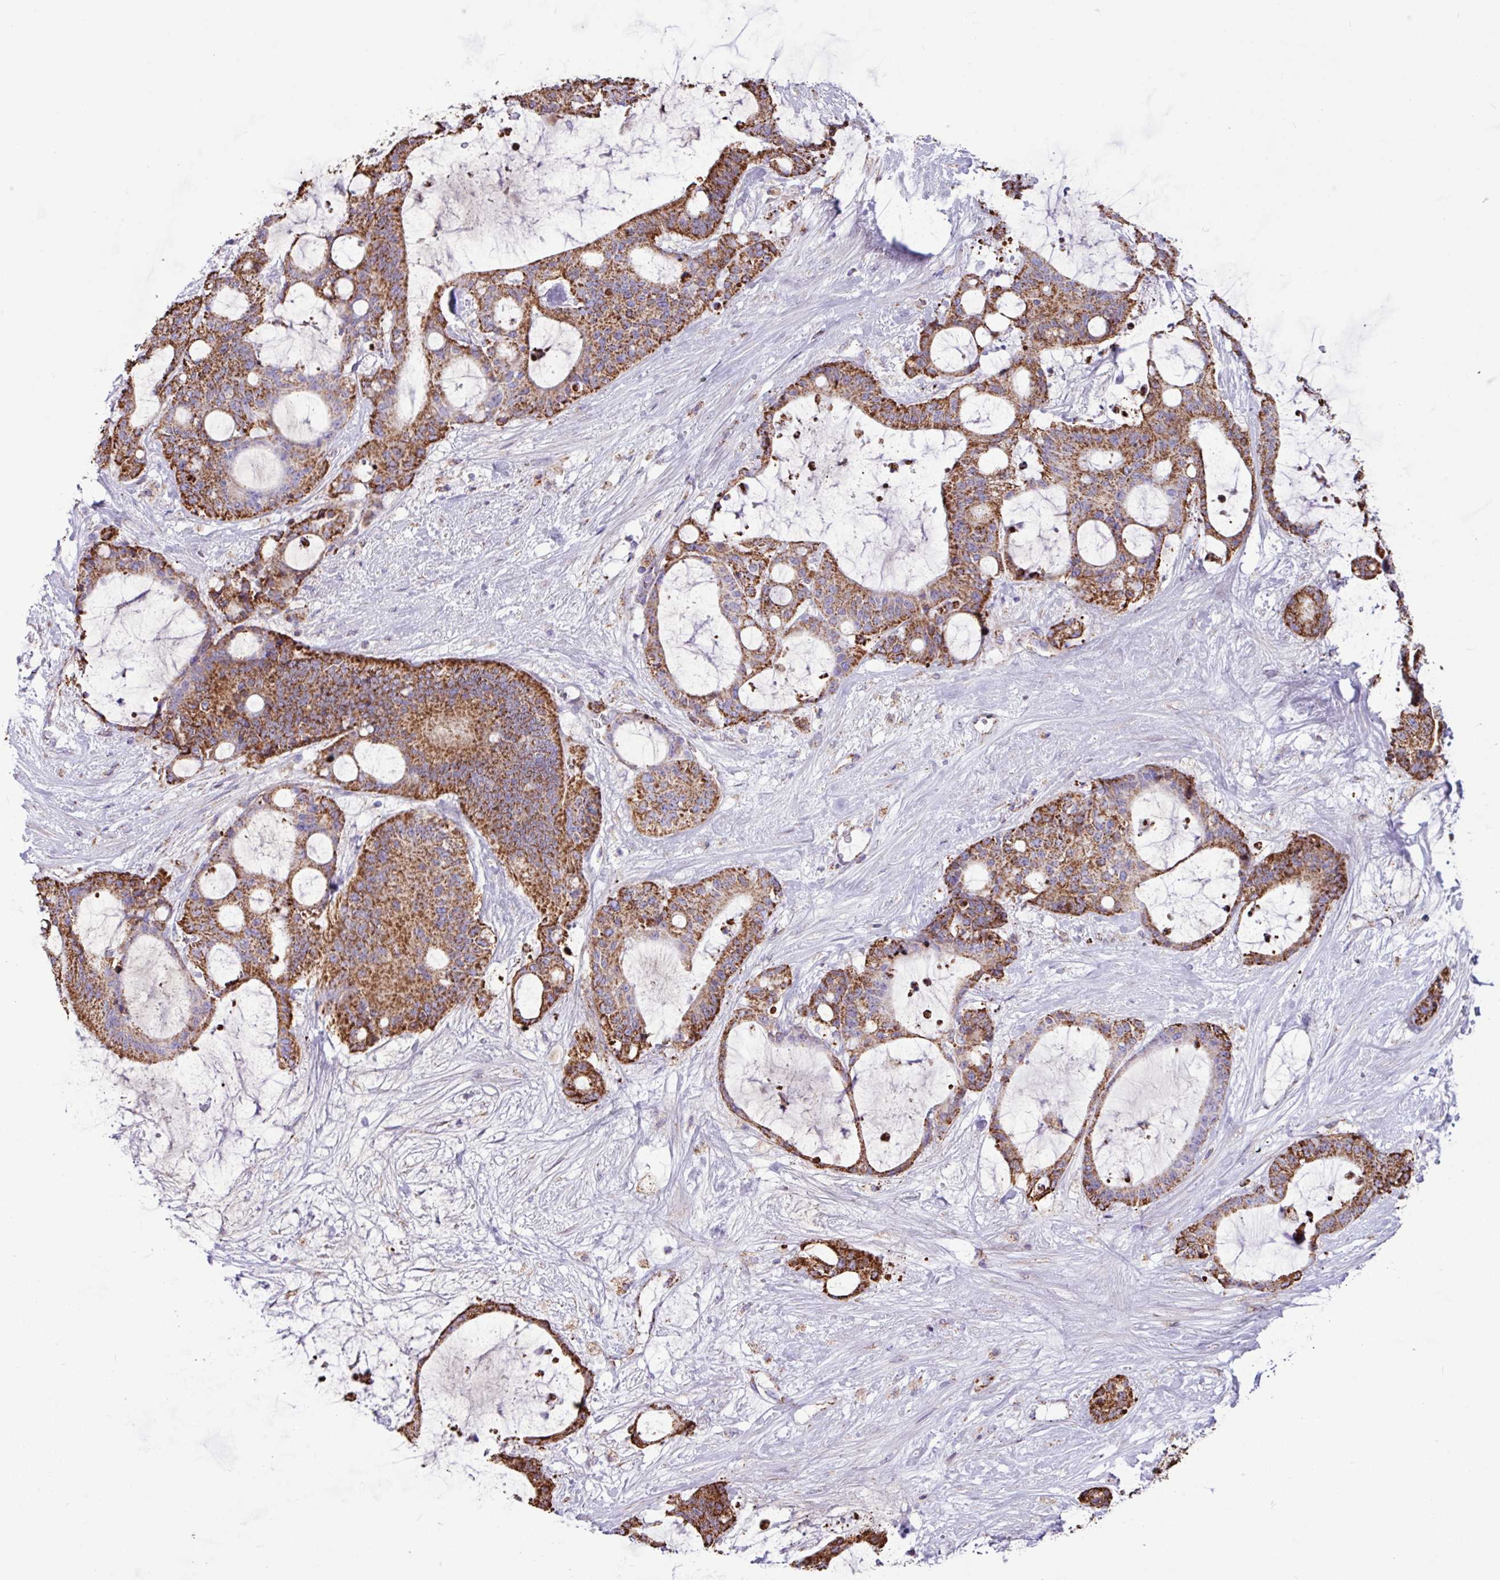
{"staining": {"intensity": "strong", "quantity": ">75%", "location": "cytoplasmic/membranous"}, "tissue": "liver cancer", "cell_type": "Tumor cells", "image_type": "cancer", "snomed": [{"axis": "morphology", "description": "Normal tissue, NOS"}, {"axis": "morphology", "description": "Cholangiocarcinoma"}, {"axis": "topography", "description": "Liver"}, {"axis": "topography", "description": "Peripheral nerve tissue"}], "caption": "DAB (3,3'-diaminobenzidine) immunohistochemical staining of human liver cholangiocarcinoma shows strong cytoplasmic/membranous protein expression in approximately >75% of tumor cells.", "gene": "RTL3", "patient": {"sex": "female", "age": 73}}